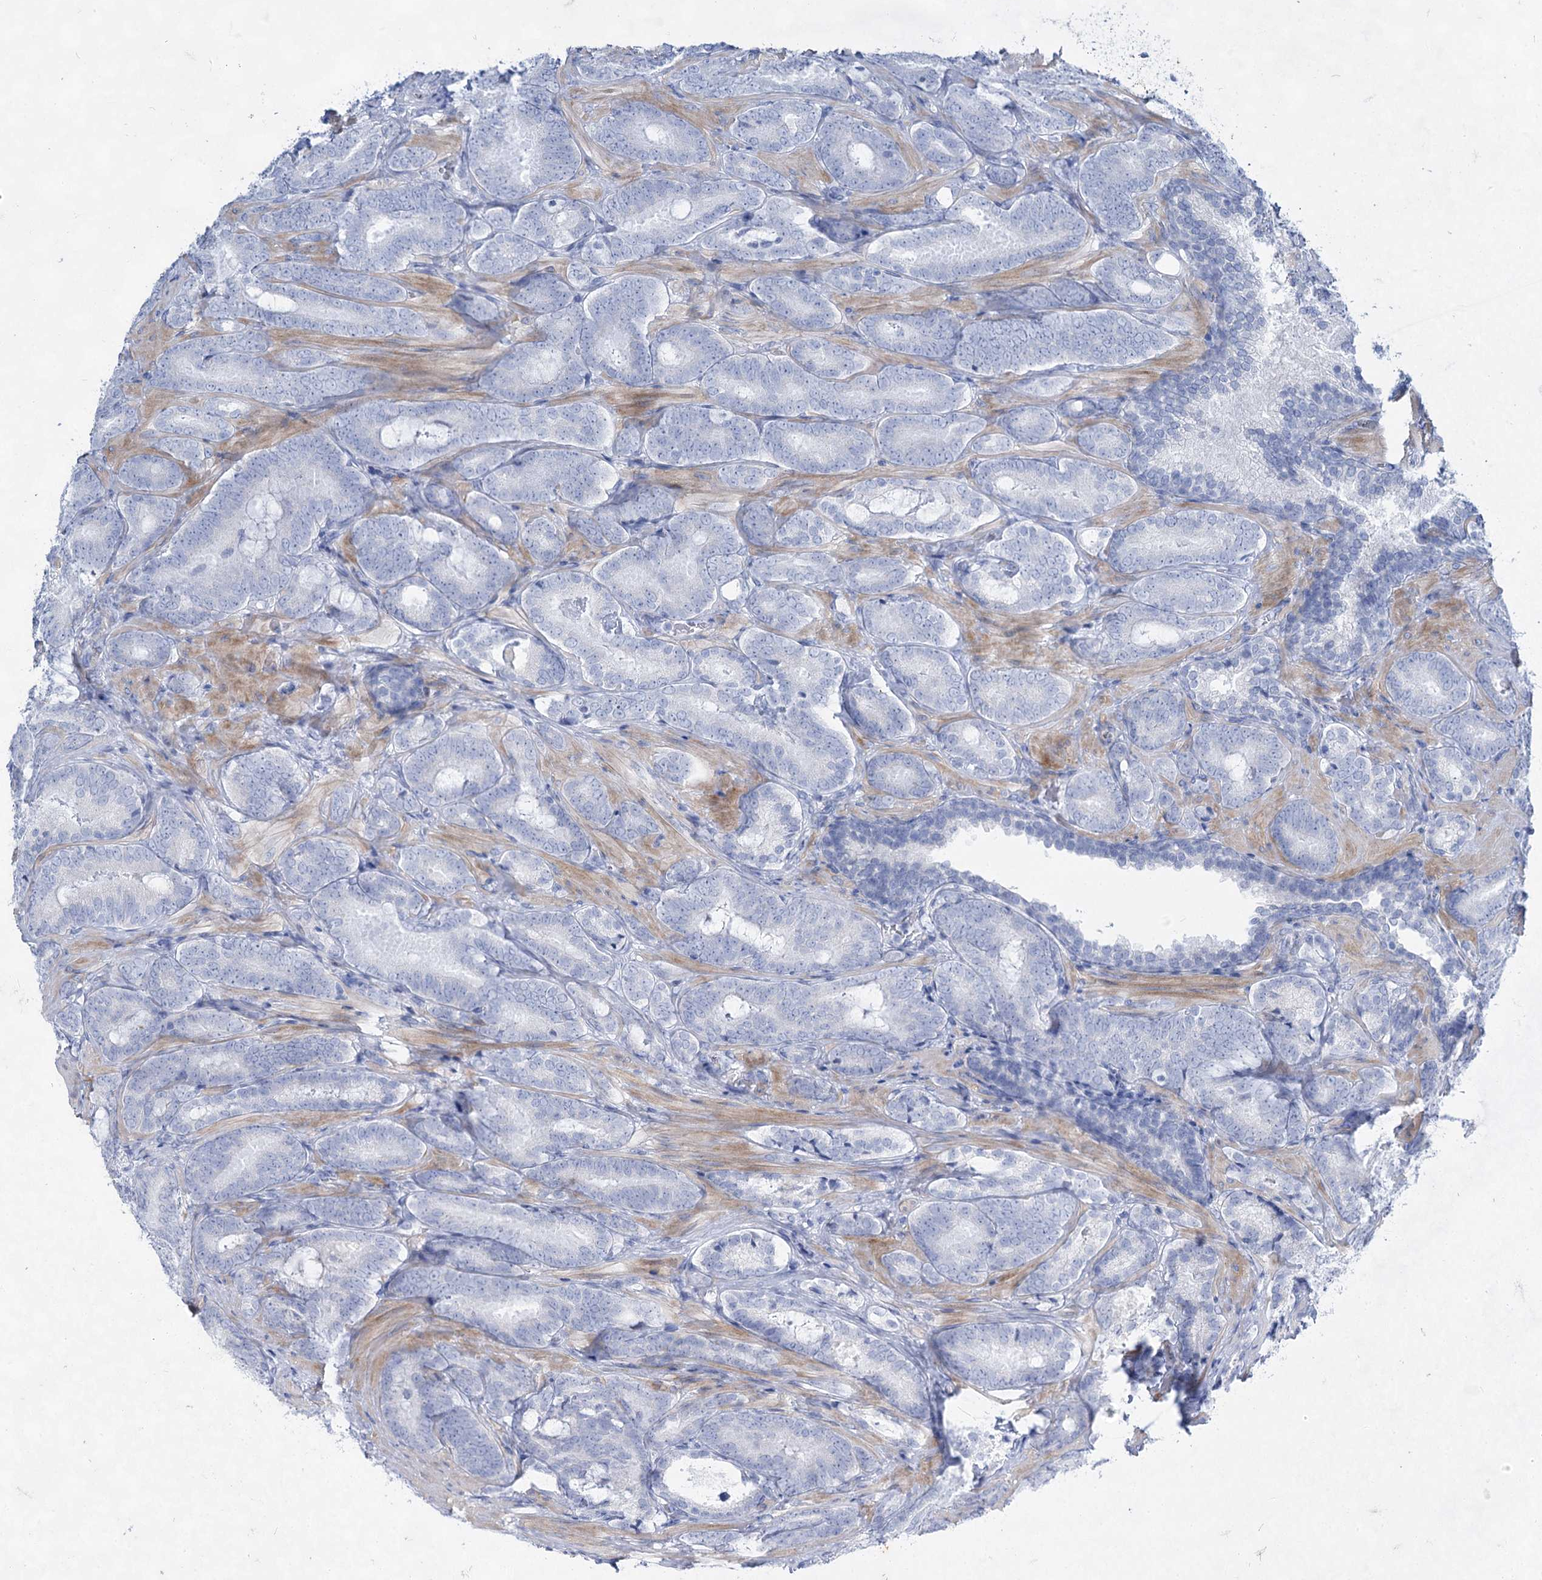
{"staining": {"intensity": "negative", "quantity": "none", "location": "none"}, "tissue": "prostate cancer", "cell_type": "Tumor cells", "image_type": "cancer", "snomed": [{"axis": "morphology", "description": "Adenocarcinoma, Low grade"}, {"axis": "topography", "description": "Prostate"}], "caption": "The image shows no significant expression in tumor cells of prostate cancer (adenocarcinoma (low-grade)).", "gene": "ACRV1", "patient": {"sex": "male", "age": 60}}